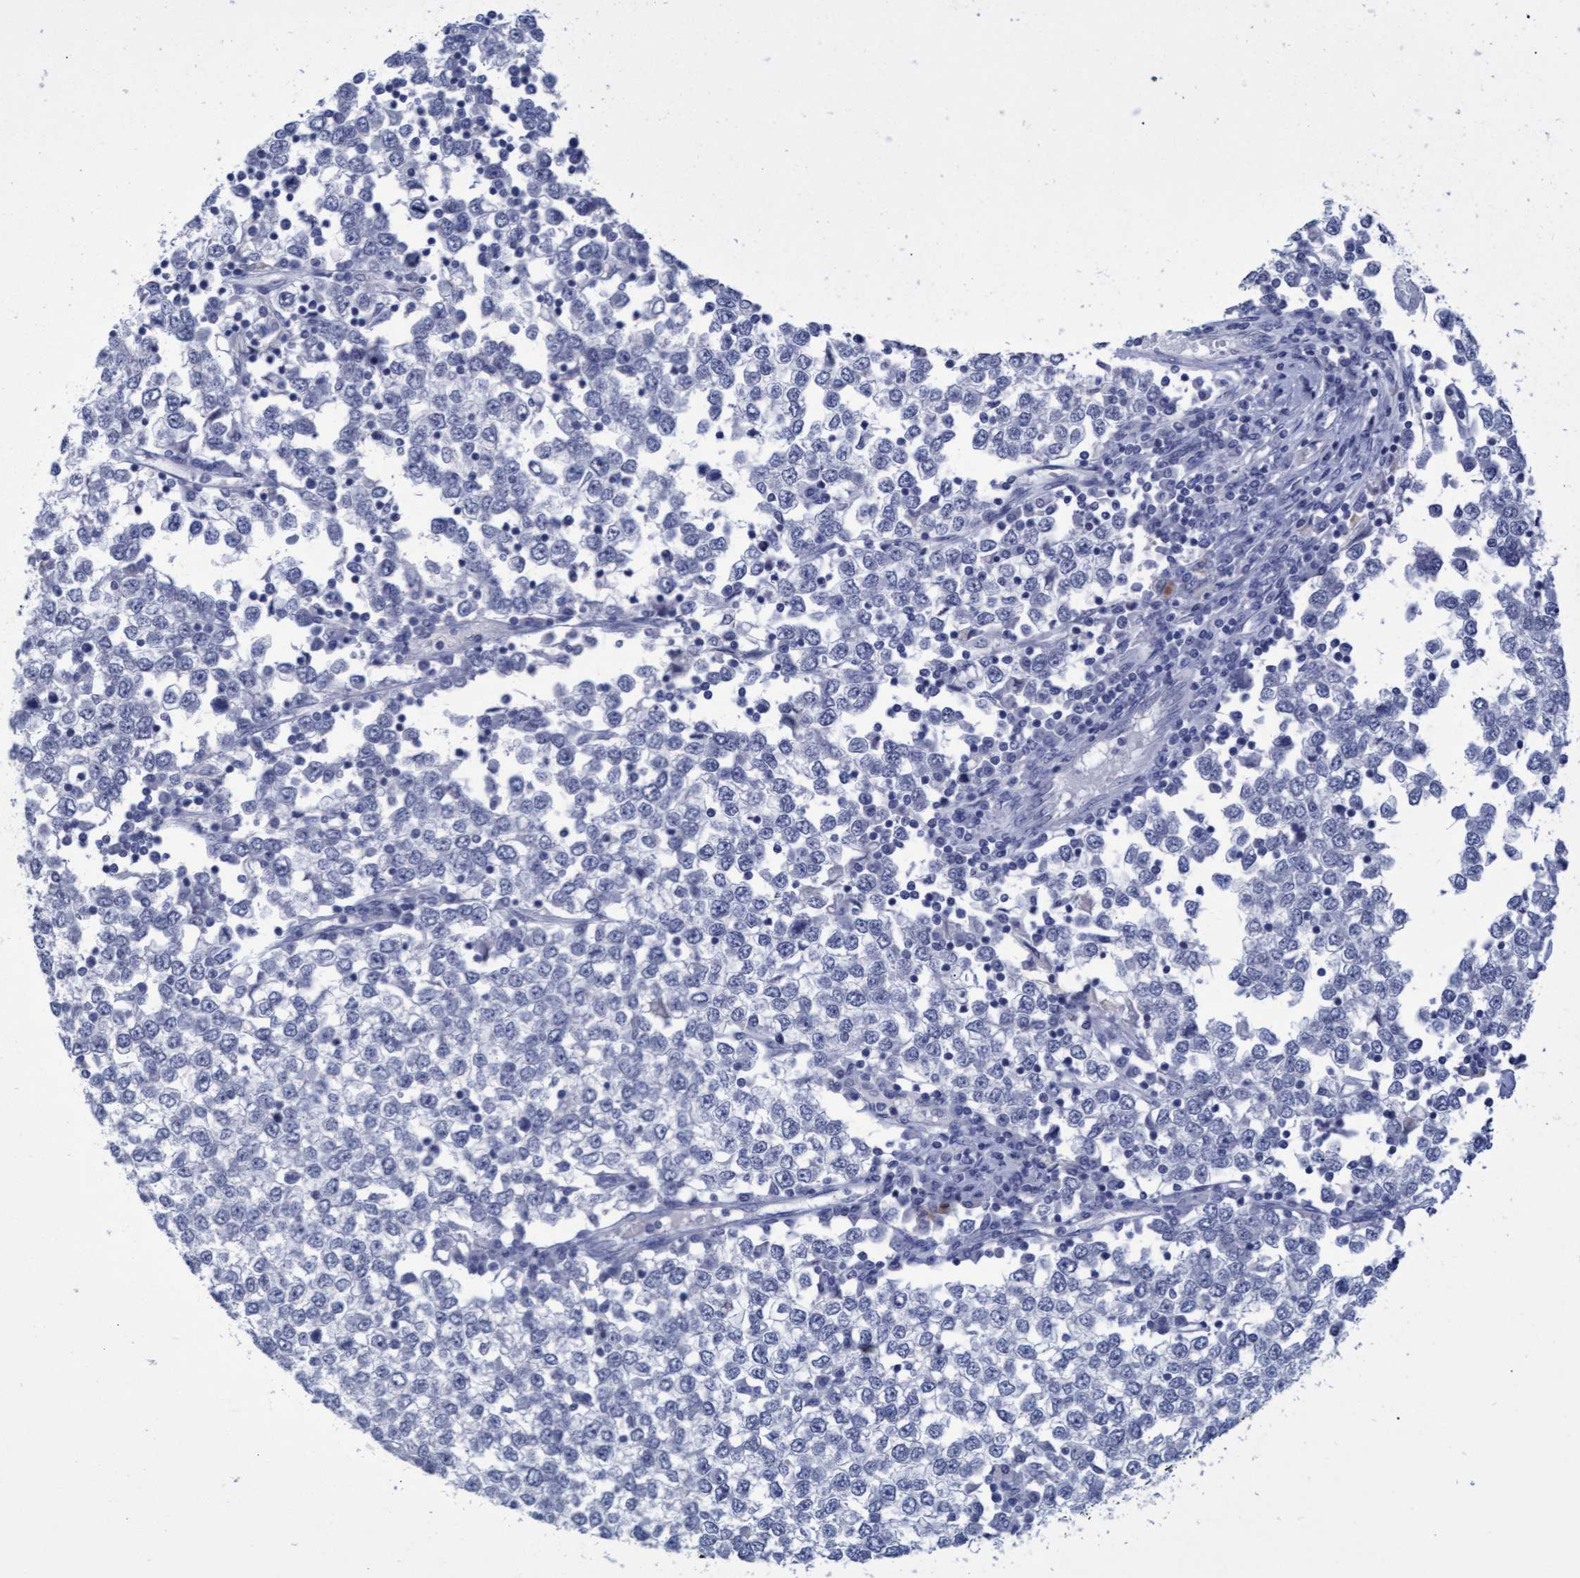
{"staining": {"intensity": "negative", "quantity": "none", "location": "none"}, "tissue": "testis cancer", "cell_type": "Tumor cells", "image_type": "cancer", "snomed": [{"axis": "morphology", "description": "Seminoma, NOS"}, {"axis": "topography", "description": "Testis"}], "caption": "A photomicrograph of testis seminoma stained for a protein shows no brown staining in tumor cells.", "gene": "PROCA1", "patient": {"sex": "male", "age": 65}}